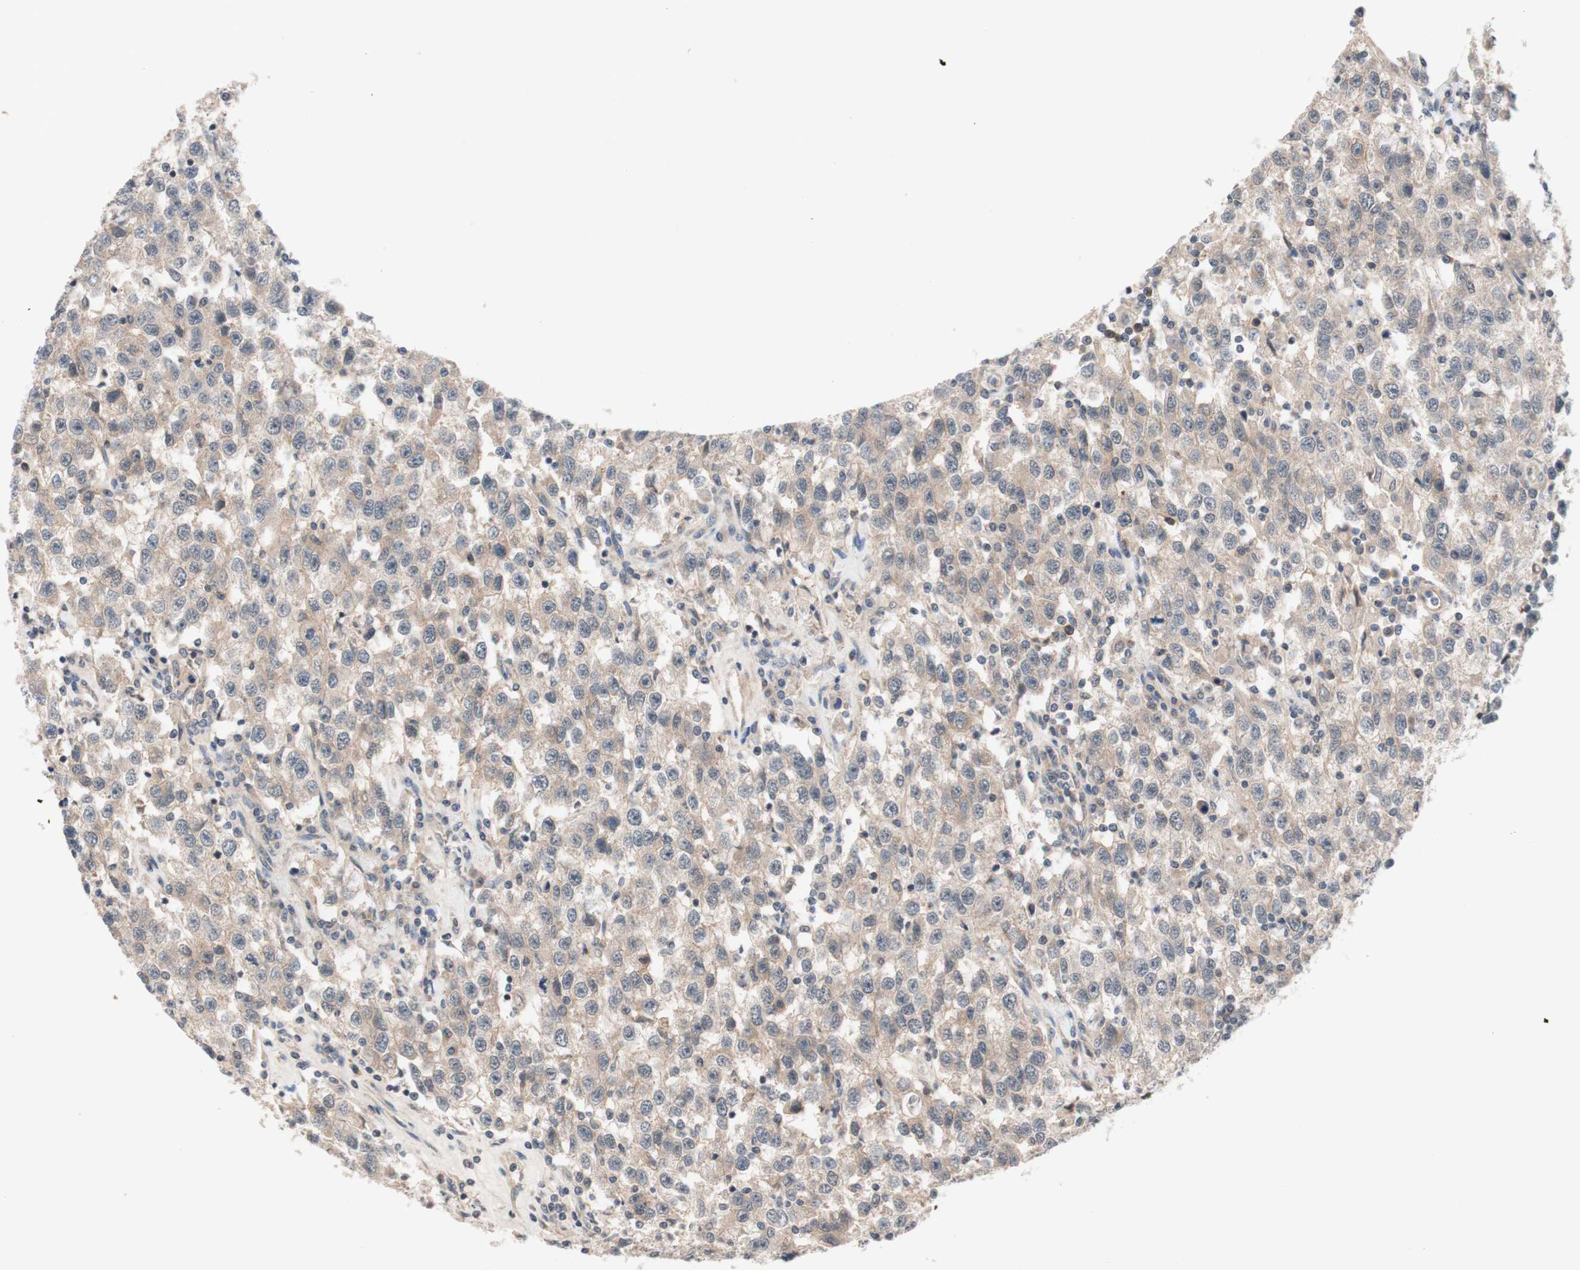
{"staining": {"intensity": "weak", "quantity": ">75%", "location": "cytoplasmic/membranous"}, "tissue": "testis cancer", "cell_type": "Tumor cells", "image_type": "cancer", "snomed": [{"axis": "morphology", "description": "Seminoma, NOS"}, {"axis": "topography", "description": "Testis"}], "caption": "A brown stain highlights weak cytoplasmic/membranous positivity of a protein in testis cancer (seminoma) tumor cells.", "gene": "CD55", "patient": {"sex": "male", "age": 41}}